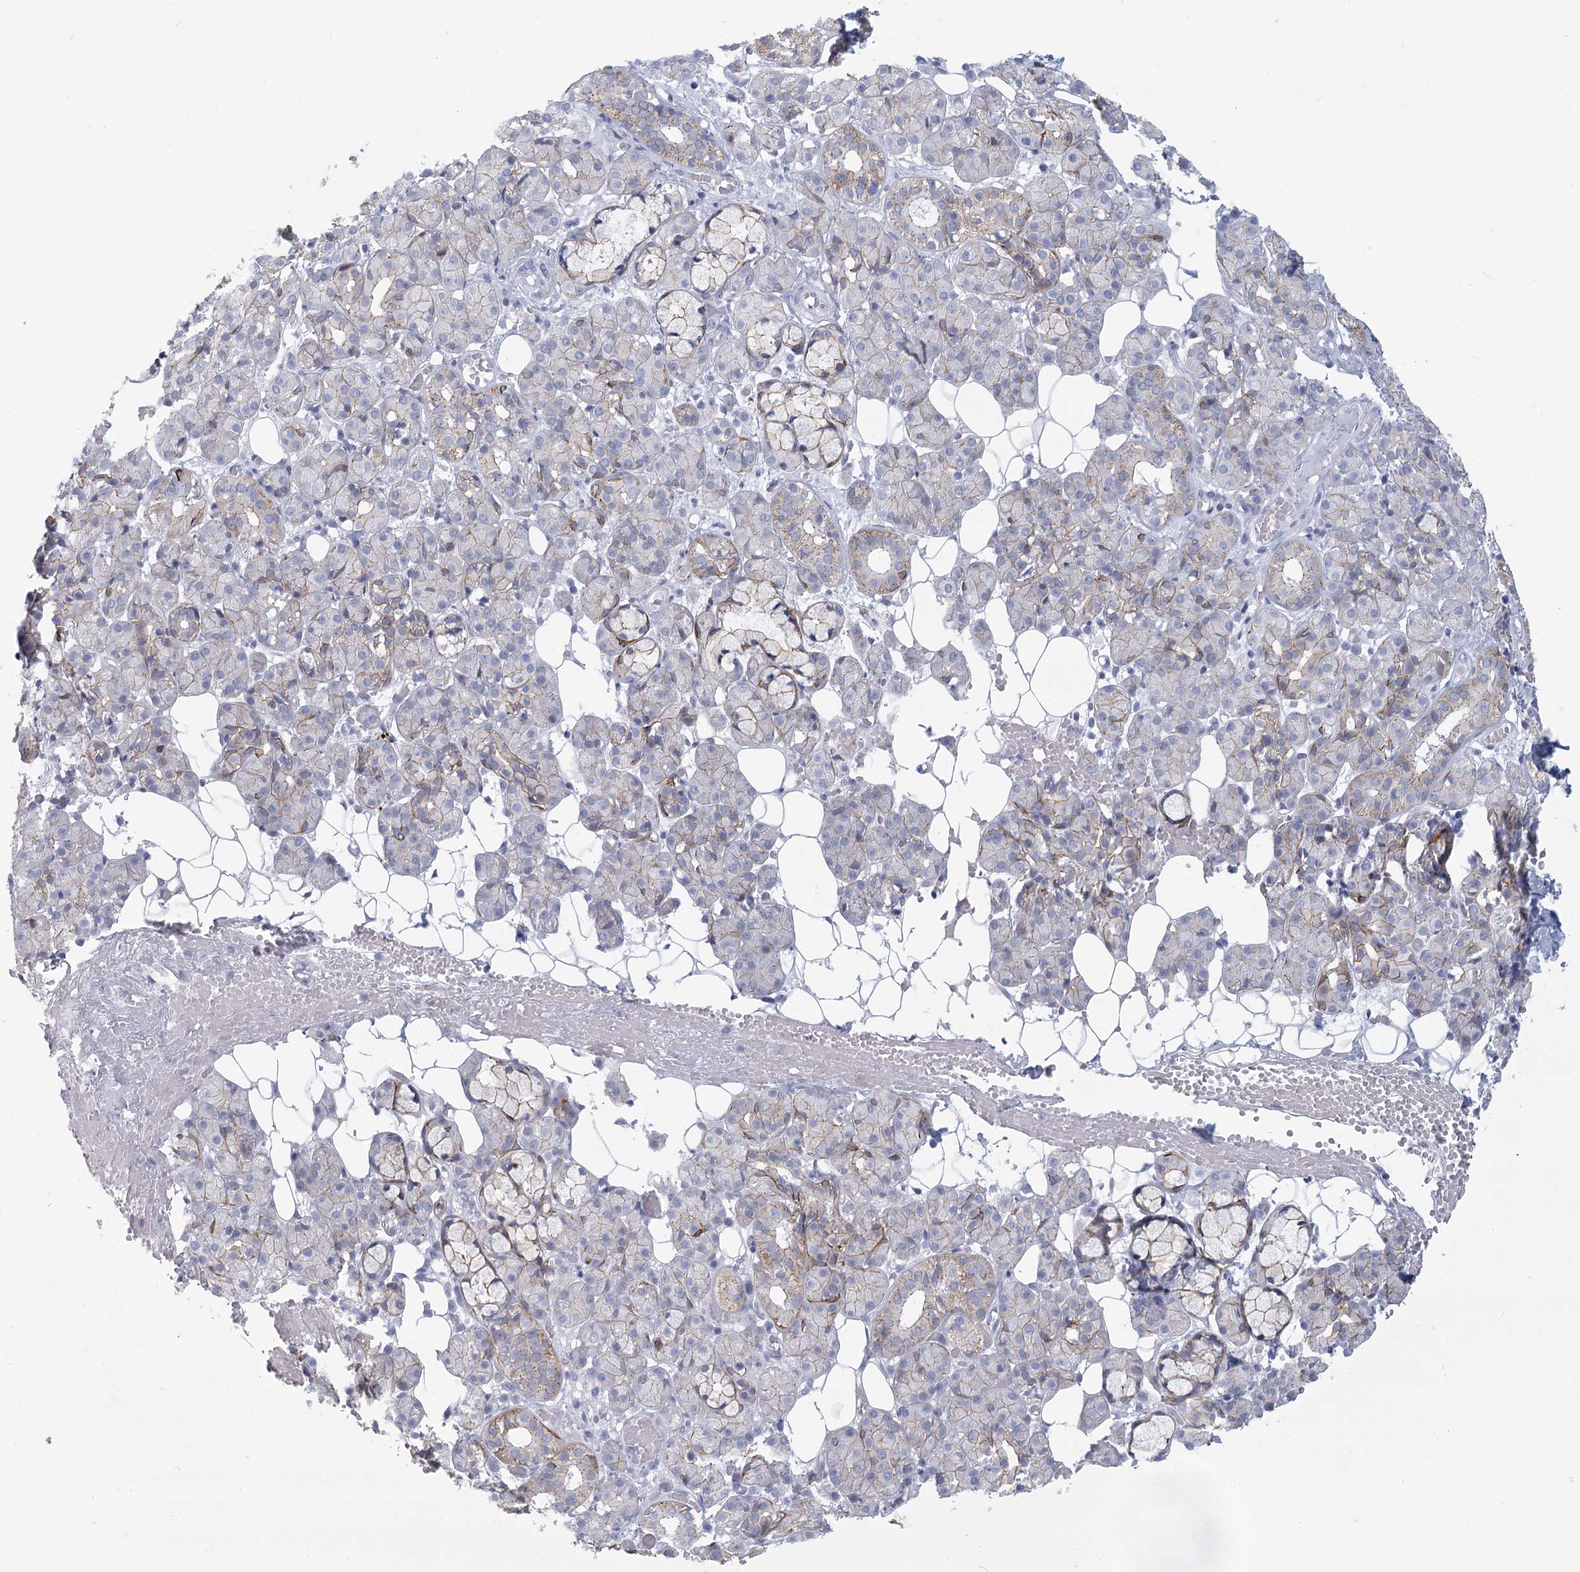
{"staining": {"intensity": "weak", "quantity": "25%-75%", "location": "cytoplasmic/membranous"}, "tissue": "salivary gland", "cell_type": "Glandular cells", "image_type": "normal", "snomed": [{"axis": "morphology", "description": "Normal tissue, NOS"}, {"axis": "topography", "description": "Salivary gland"}], "caption": "This image displays benign salivary gland stained with immunohistochemistry to label a protein in brown. The cytoplasmic/membranous of glandular cells show weak positivity for the protein. Nuclei are counter-stained blue.", "gene": "WNT8B", "patient": {"sex": "male", "age": 63}}